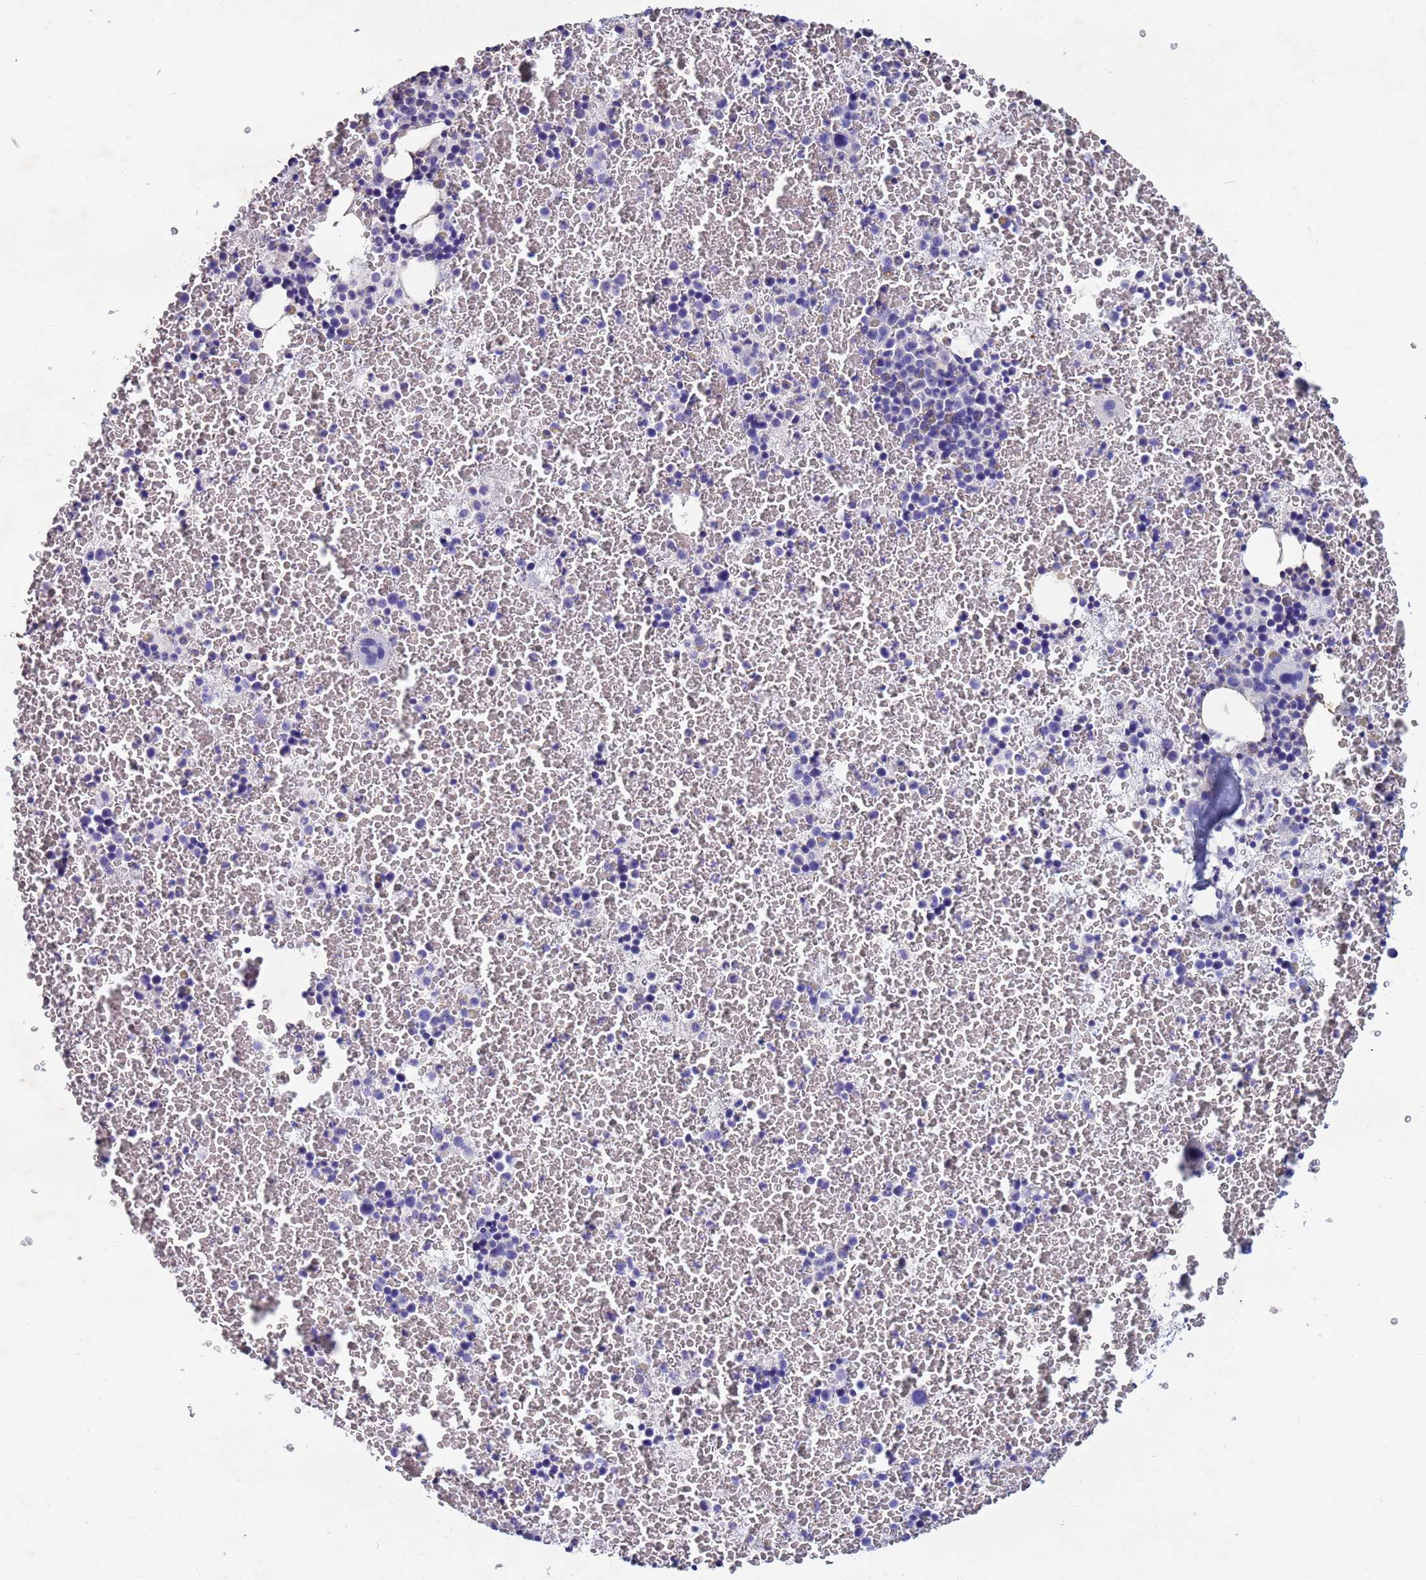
{"staining": {"intensity": "negative", "quantity": "none", "location": "none"}, "tissue": "bone marrow", "cell_type": "Hematopoietic cells", "image_type": "normal", "snomed": [{"axis": "morphology", "description": "Normal tissue, NOS"}, {"axis": "topography", "description": "Bone marrow"}], "caption": "Immunohistochemistry (IHC) histopathology image of benign bone marrow stained for a protein (brown), which demonstrates no staining in hematopoietic cells.", "gene": "CSTB", "patient": {"sex": "male", "age": 11}}